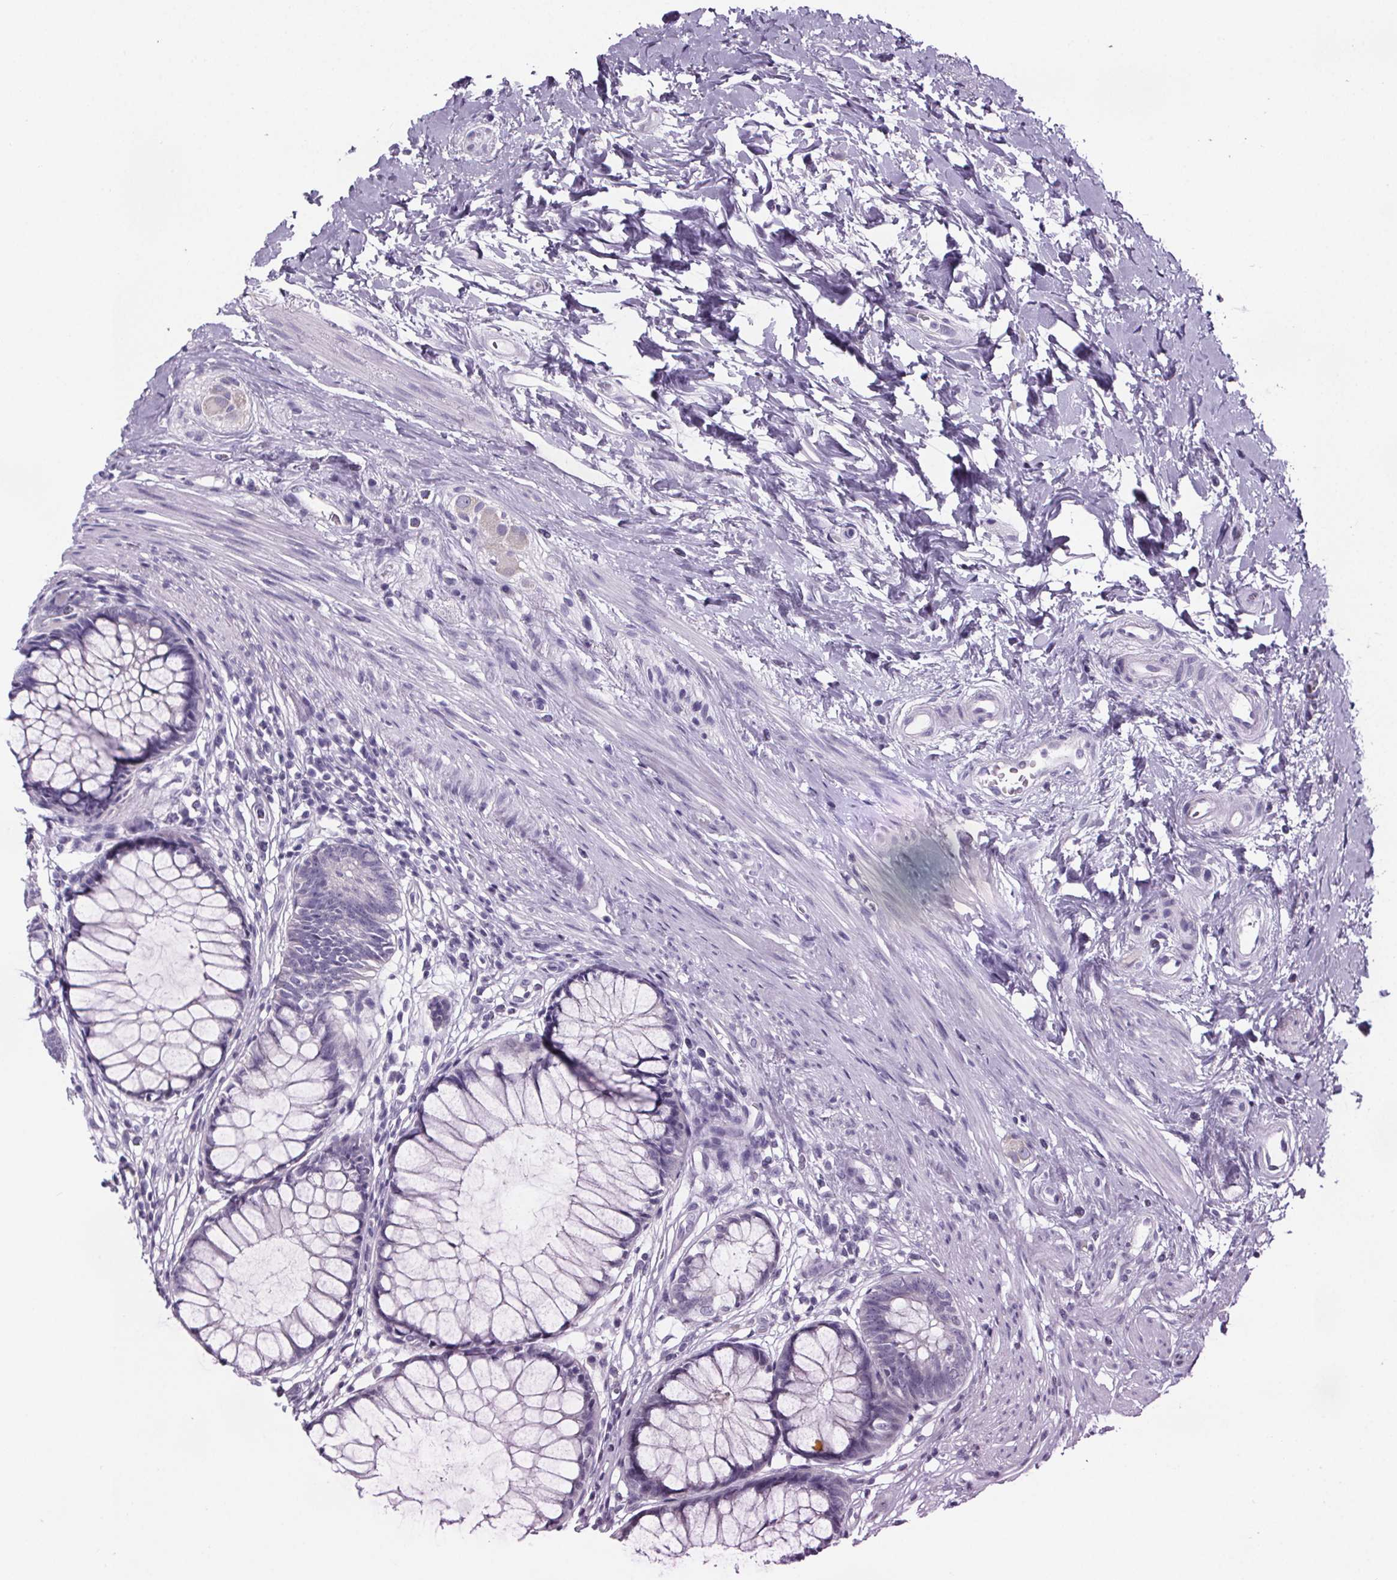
{"staining": {"intensity": "negative", "quantity": "none", "location": "none"}, "tissue": "rectum", "cell_type": "Glandular cells", "image_type": "normal", "snomed": [{"axis": "morphology", "description": "Normal tissue, NOS"}, {"axis": "topography", "description": "Smooth muscle"}, {"axis": "topography", "description": "Rectum"}], "caption": "The histopathology image exhibits no staining of glandular cells in benign rectum.", "gene": "CUBN", "patient": {"sex": "male", "age": 53}}